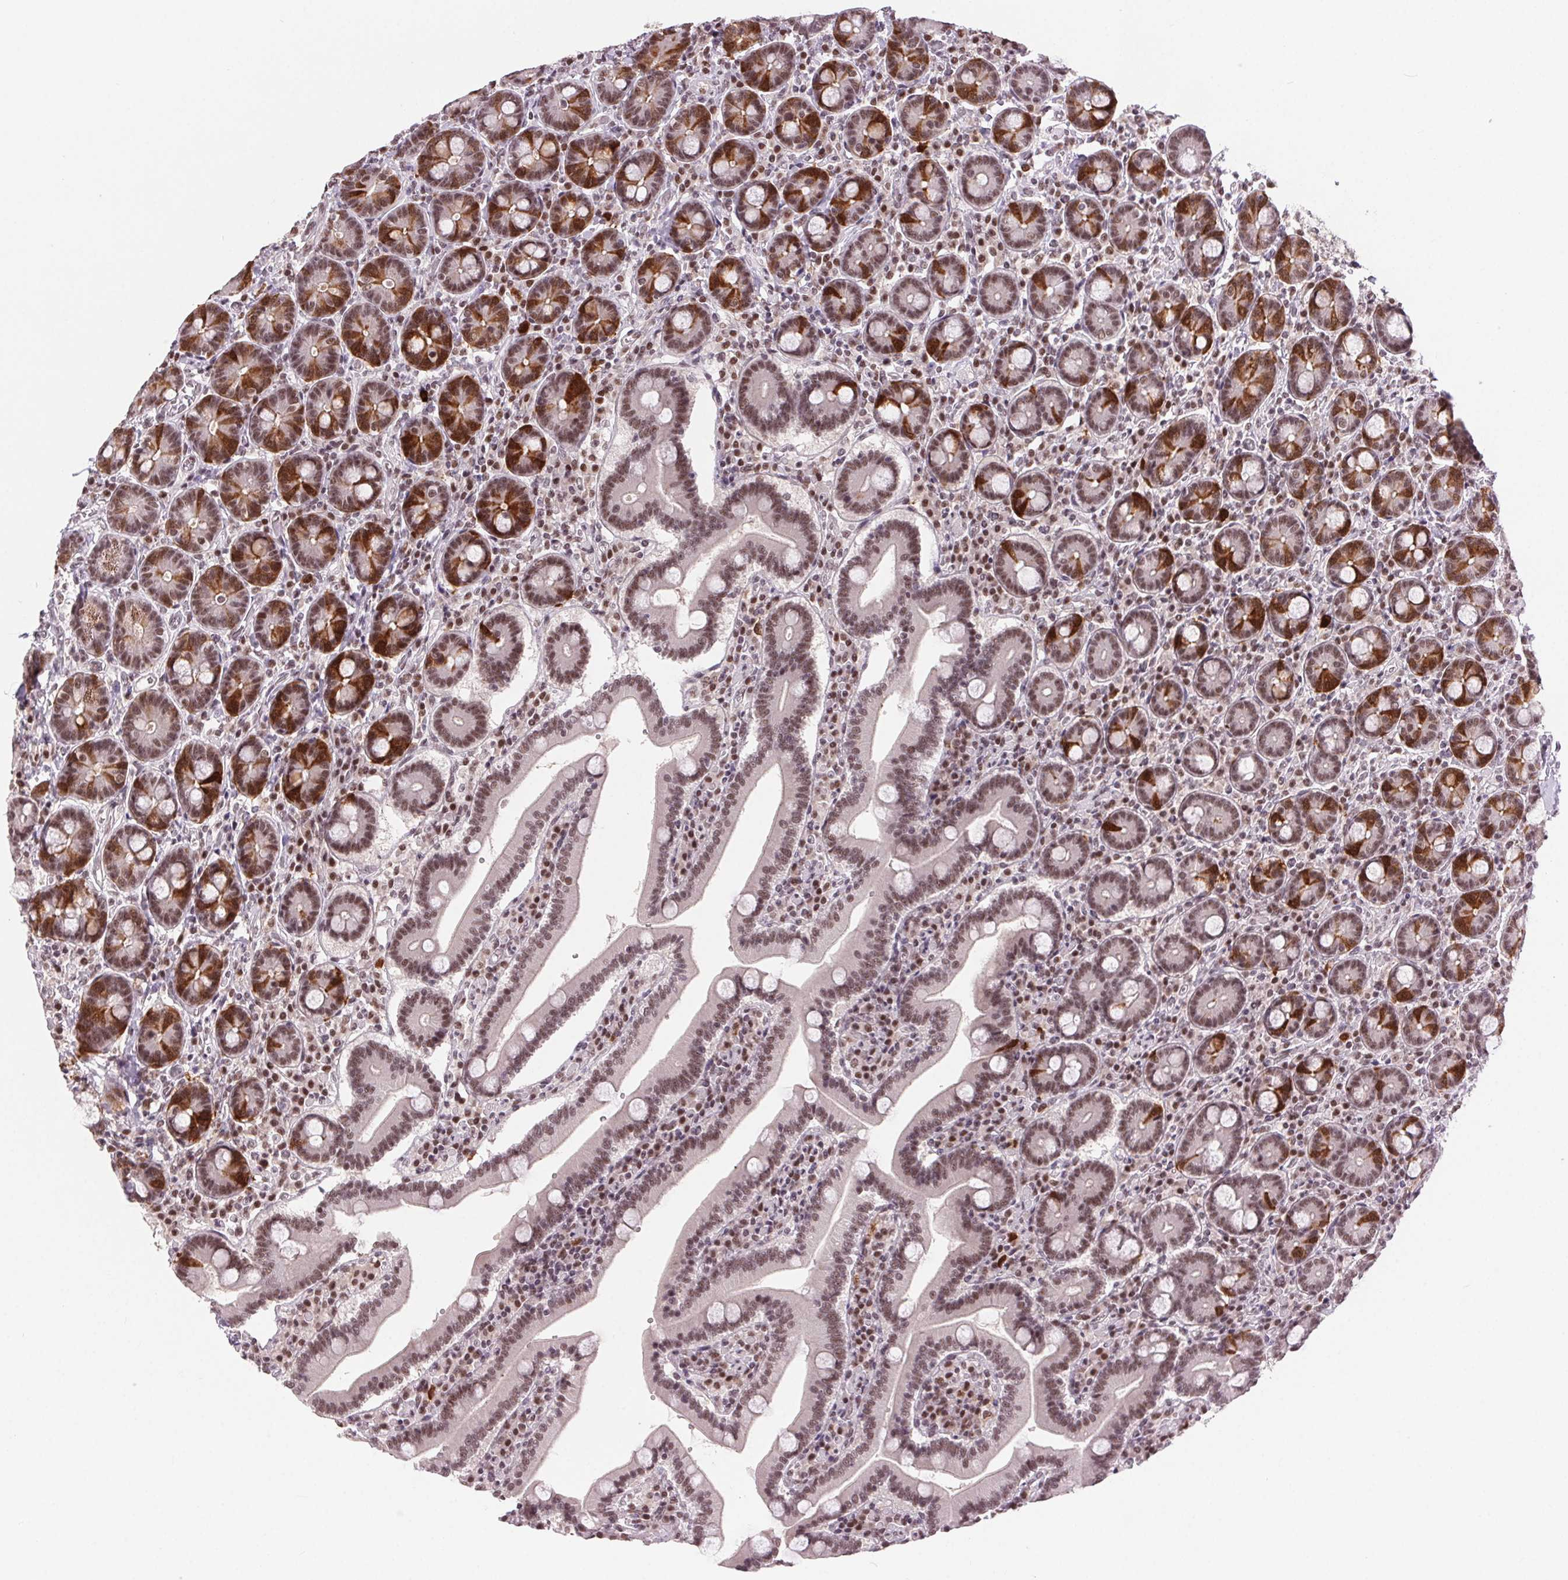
{"staining": {"intensity": "strong", "quantity": "25%-75%", "location": "cytoplasmic/membranous,nuclear"}, "tissue": "duodenum", "cell_type": "Glandular cells", "image_type": "normal", "snomed": [{"axis": "morphology", "description": "Normal tissue, NOS"}, {"axis": "topography", "description": "Duodenum"}], "caption": "IHC of benign duodenum exhibits high levels of strong cytoplasmic/membranous,nuclear staining in approximately 25%-75% of glandular cells.", "gene": "CD2BP2", "patient": {"sex": "female", "age": 62}}